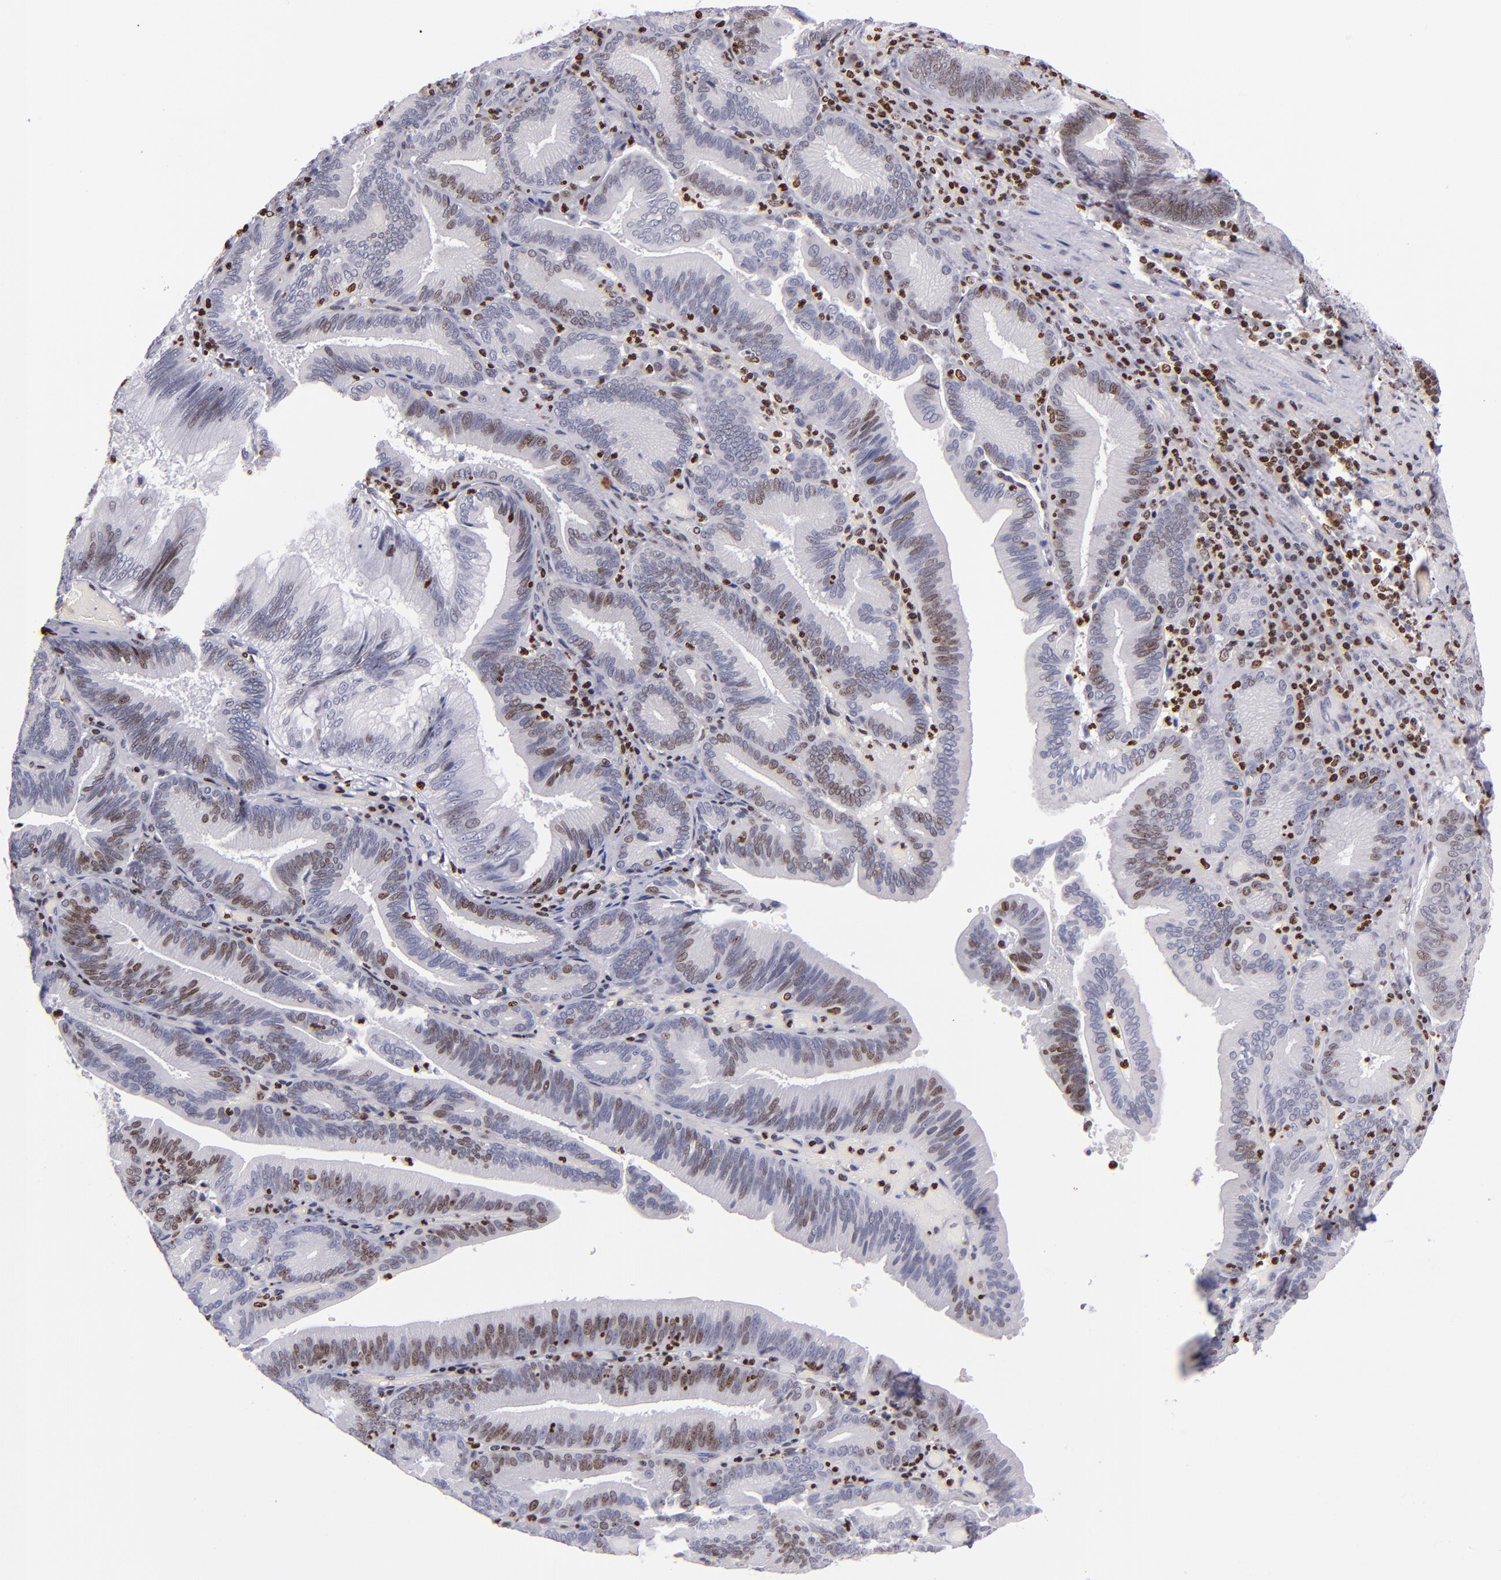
{"staining": {"intensity": "moderate", "quantity": "<25%", "location": "nuclear"}, "tissue": "pancreatic cancer", "cell_type": "Tumor cells", "image_type": "cancer", "snomed": [{"axis": "morphology", "description": "Adenocarcinoma, NOS"}, {"axis": "topography", "description": "Pancreas"}], "caption": "IHC micrograph of neoplastic tissue: pancreatic cancer stained using immunohistochemistry (IHC) exhibits low levels of moderate protein expression localized specifically in the nuclear of tumor cells, appearing as a nuclear brown color.", "gene": "CDKL5", "patient": {"sex": "male", "age": 82}}